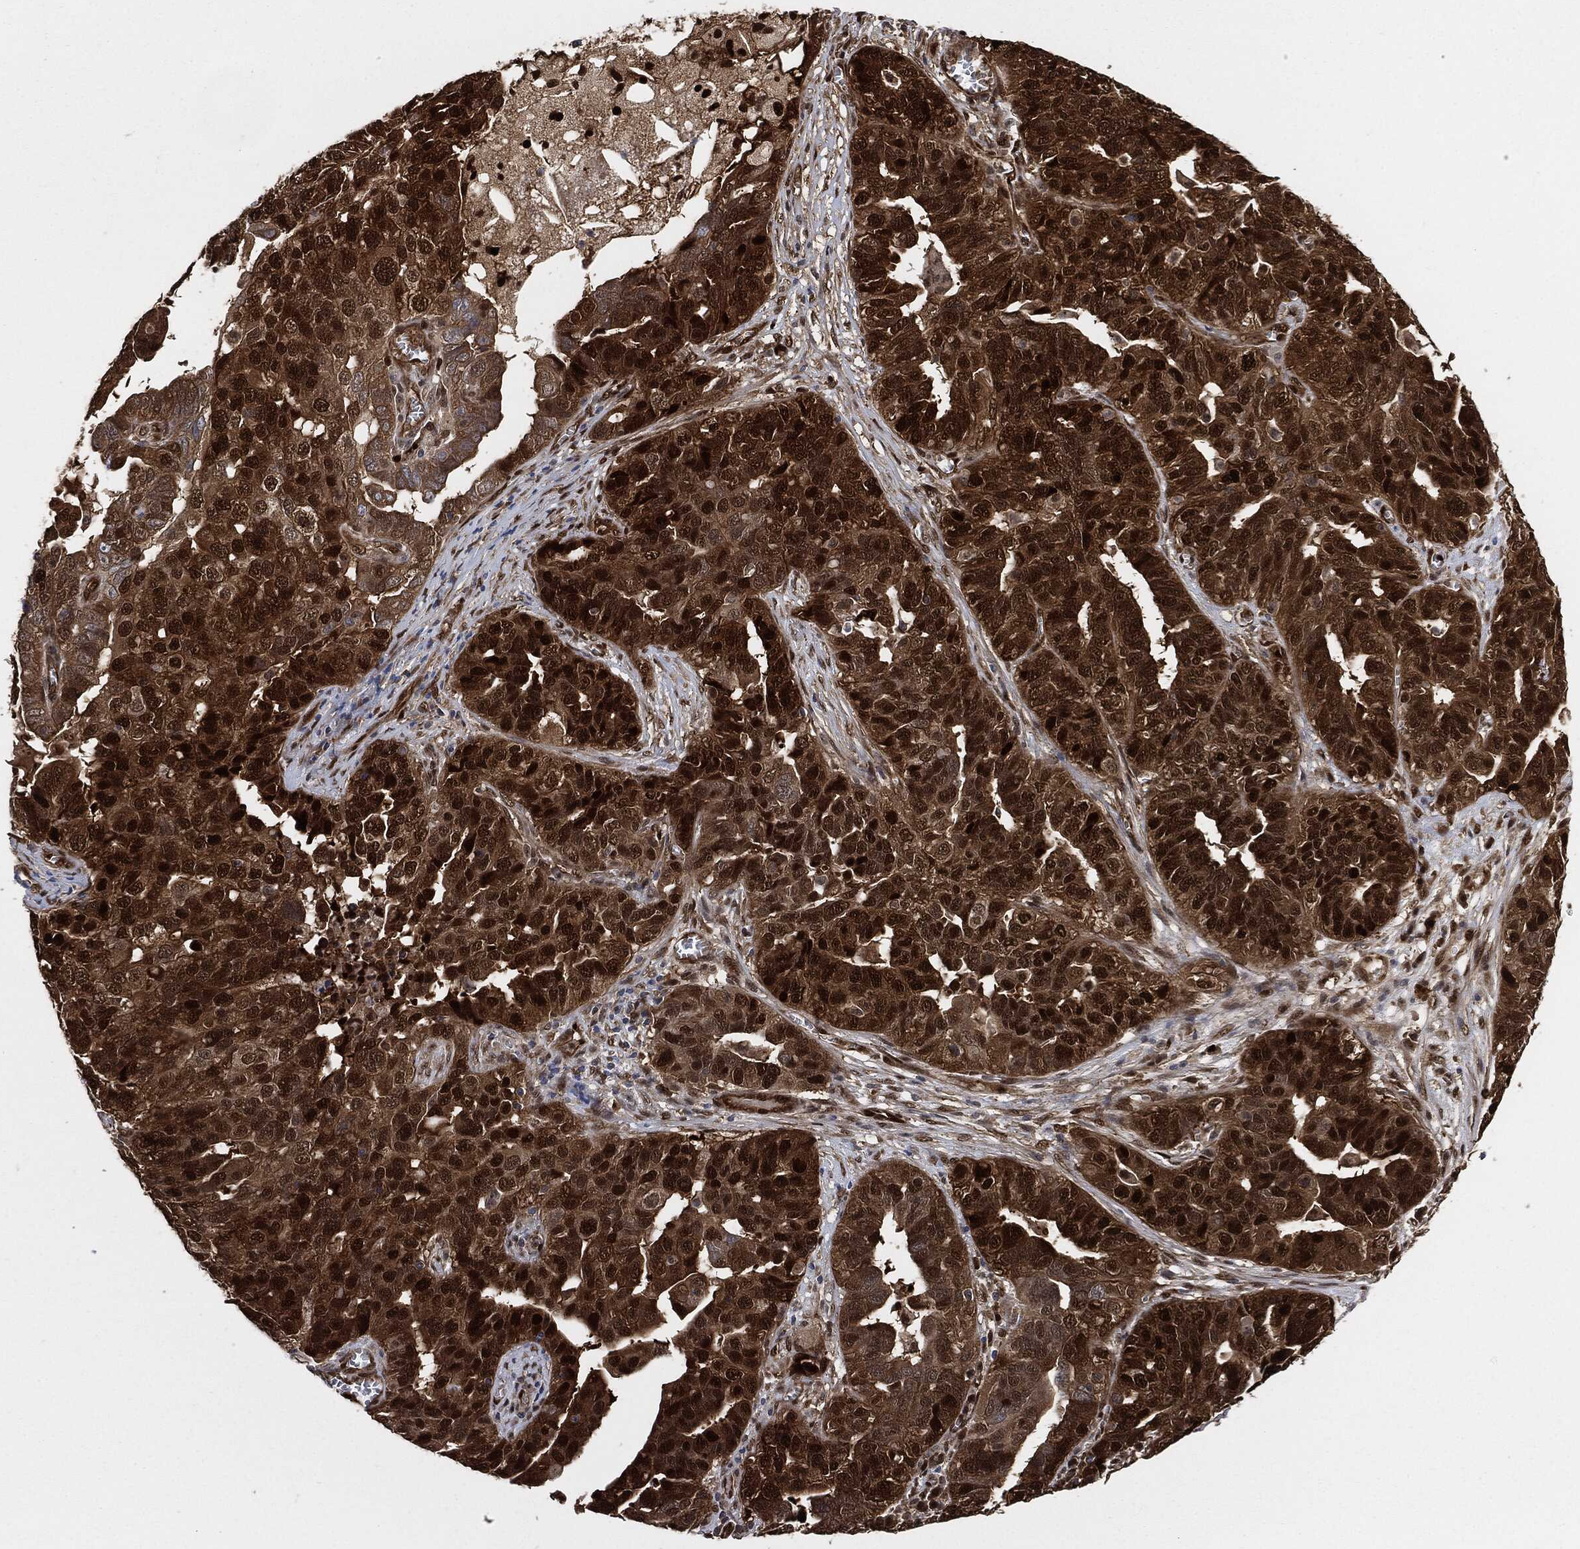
{"staining": {"intensity": "strong", "quantity": "25%-75%", "location": "cytoplasmic/membranous,nuclear"}, "tissue": "ovarian cancer", "cell_type": "Tumor cells", "image_type": "cancer", "snomed": [{"axis": "morphology", "description": "Carcinoma, endometroid"}, {"axis": "topography", "description": "Soft tissue"}, {"axis": "topography", "description": "Ovary"}], "caption": "Protein expression analysis of ovarian cancer exhibits strong cytoplasmic/membranous and nuclear staining in approximately 25%-75% of tumor cells.", "gene": "DCTN1", "patient": {"sex": "female", "age": 52}}